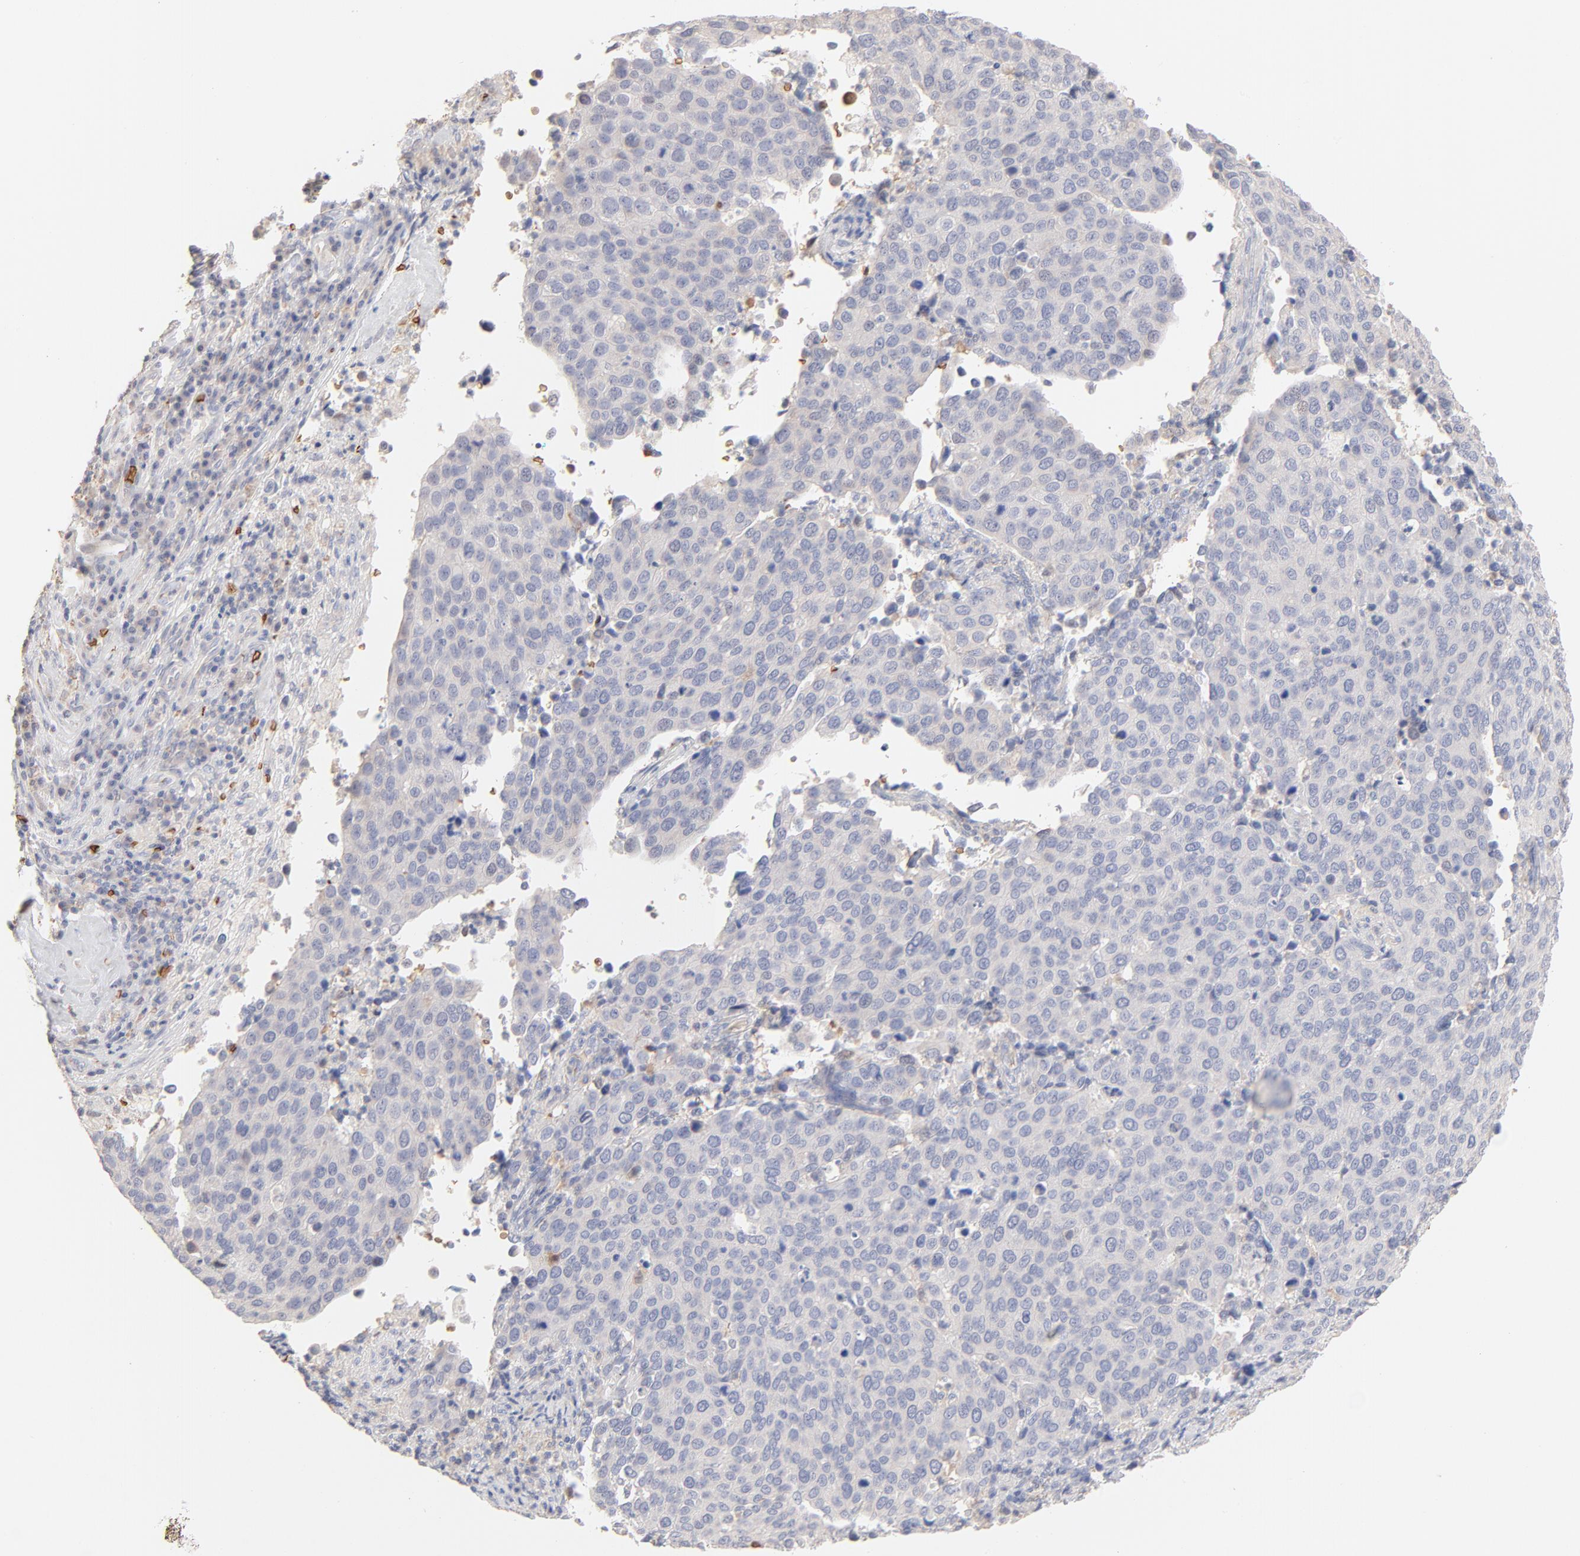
{"staining": {"intensity": "negative", "quantity": "none", "location": "none"}, "tissue": "cervical cancer", "cell_type": "Tumor cells", "image_type": "cancer", "snomed": [{"axis": "morphology", "description": "Squamous cell carcinoma, NOS"}, {"axis": "topography", "description": "Cervix"}], "caption": "DAB immunohistochemical staining of cervical cancer displays no significant staining in tumor cells.", "gene": "SPTB", "patient": {"sex": "female", "age": 54}}